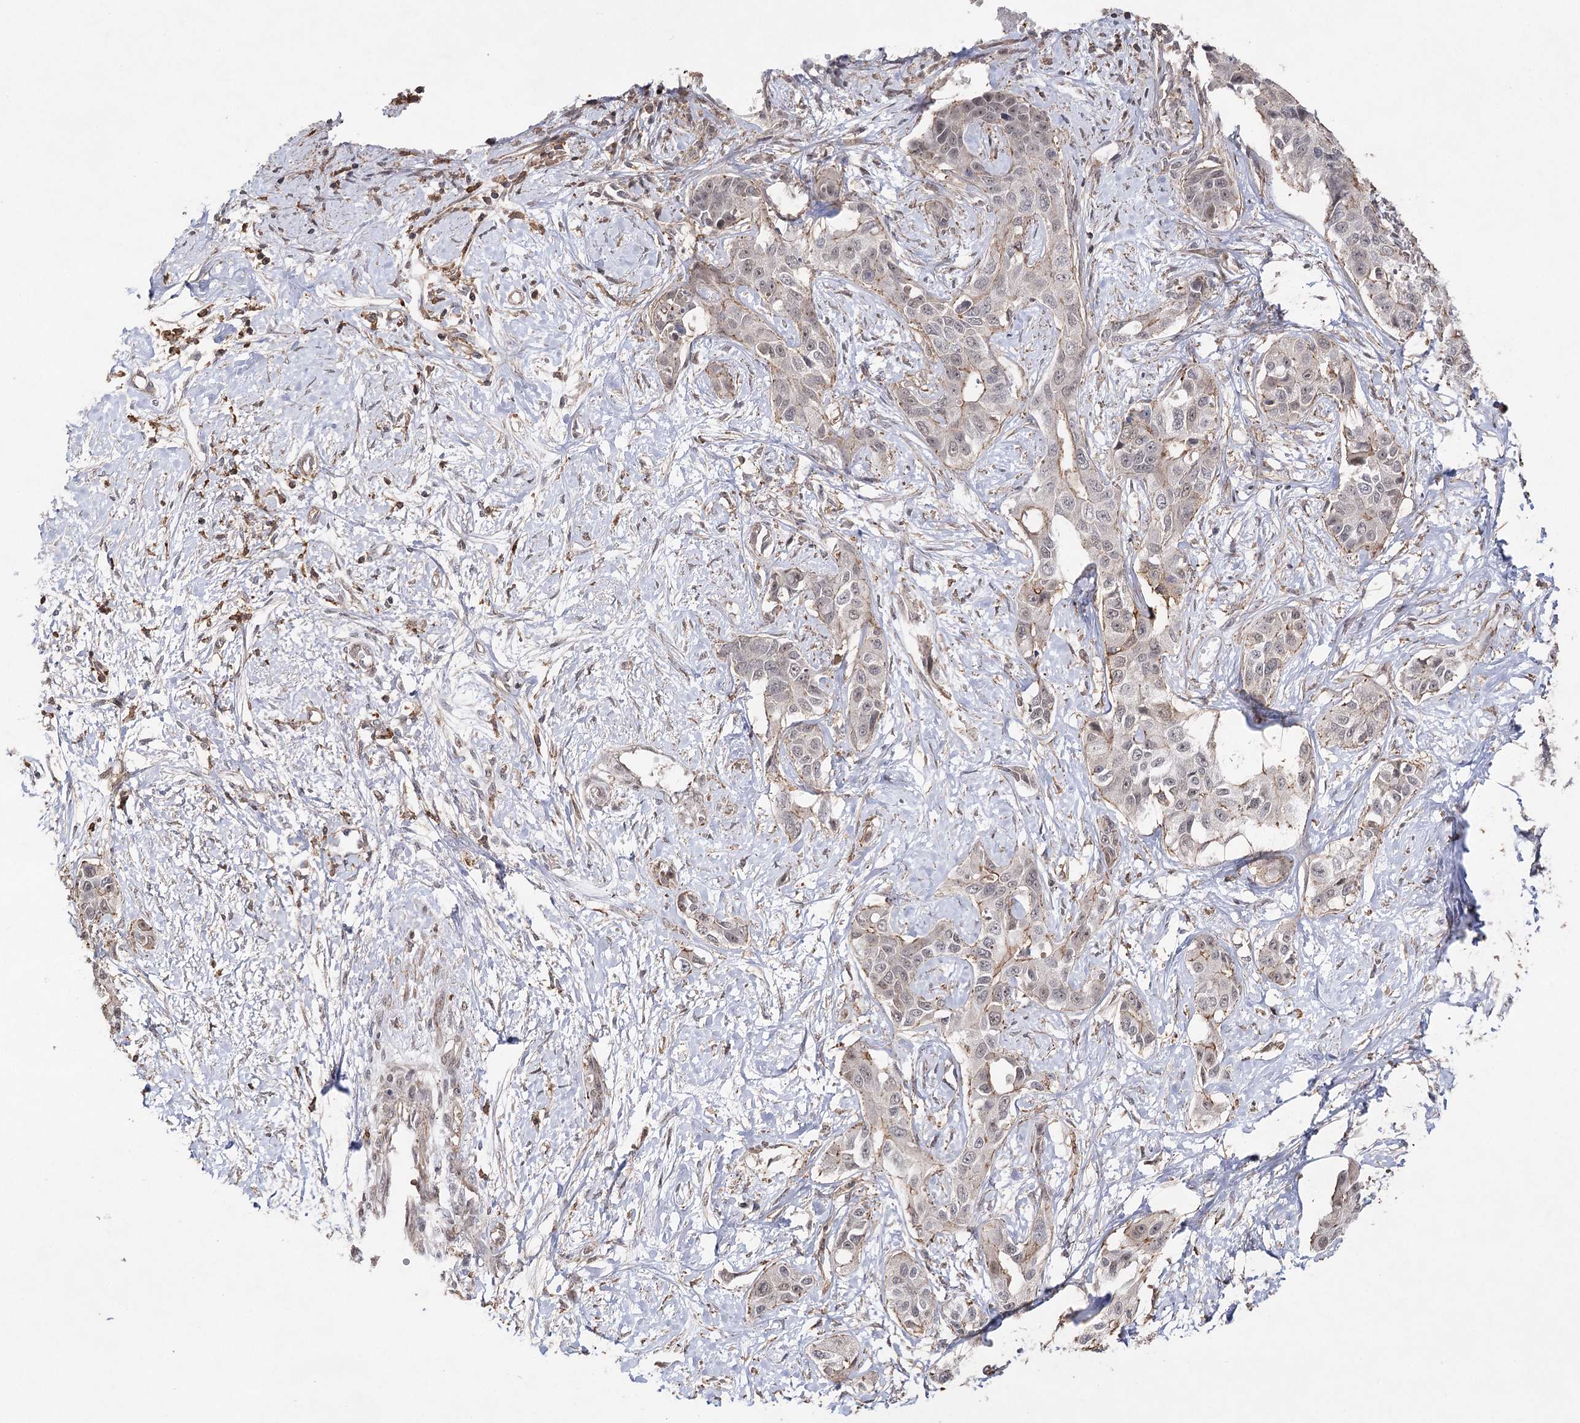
{"staining": {"intensity": "moderate", "quantity": "<25%", "location": "cytoplasmic/membranous"}, "tissue": "liver cancer", "cell_type": "Tumor cells", "image_type": "cancer", "snomed": [{"axis": "morphology", "description": "Cholangiocarcinoma"}, {"axis": "topography", "description": "Liver"}], "caption": "Protein staining exhibits moderate cytoplasmic/membranous positivity in approximately <25% of tumor cells in liver cancer.", "gene": "OBSL1", "patient": {"sex": "male", "age": 59}}